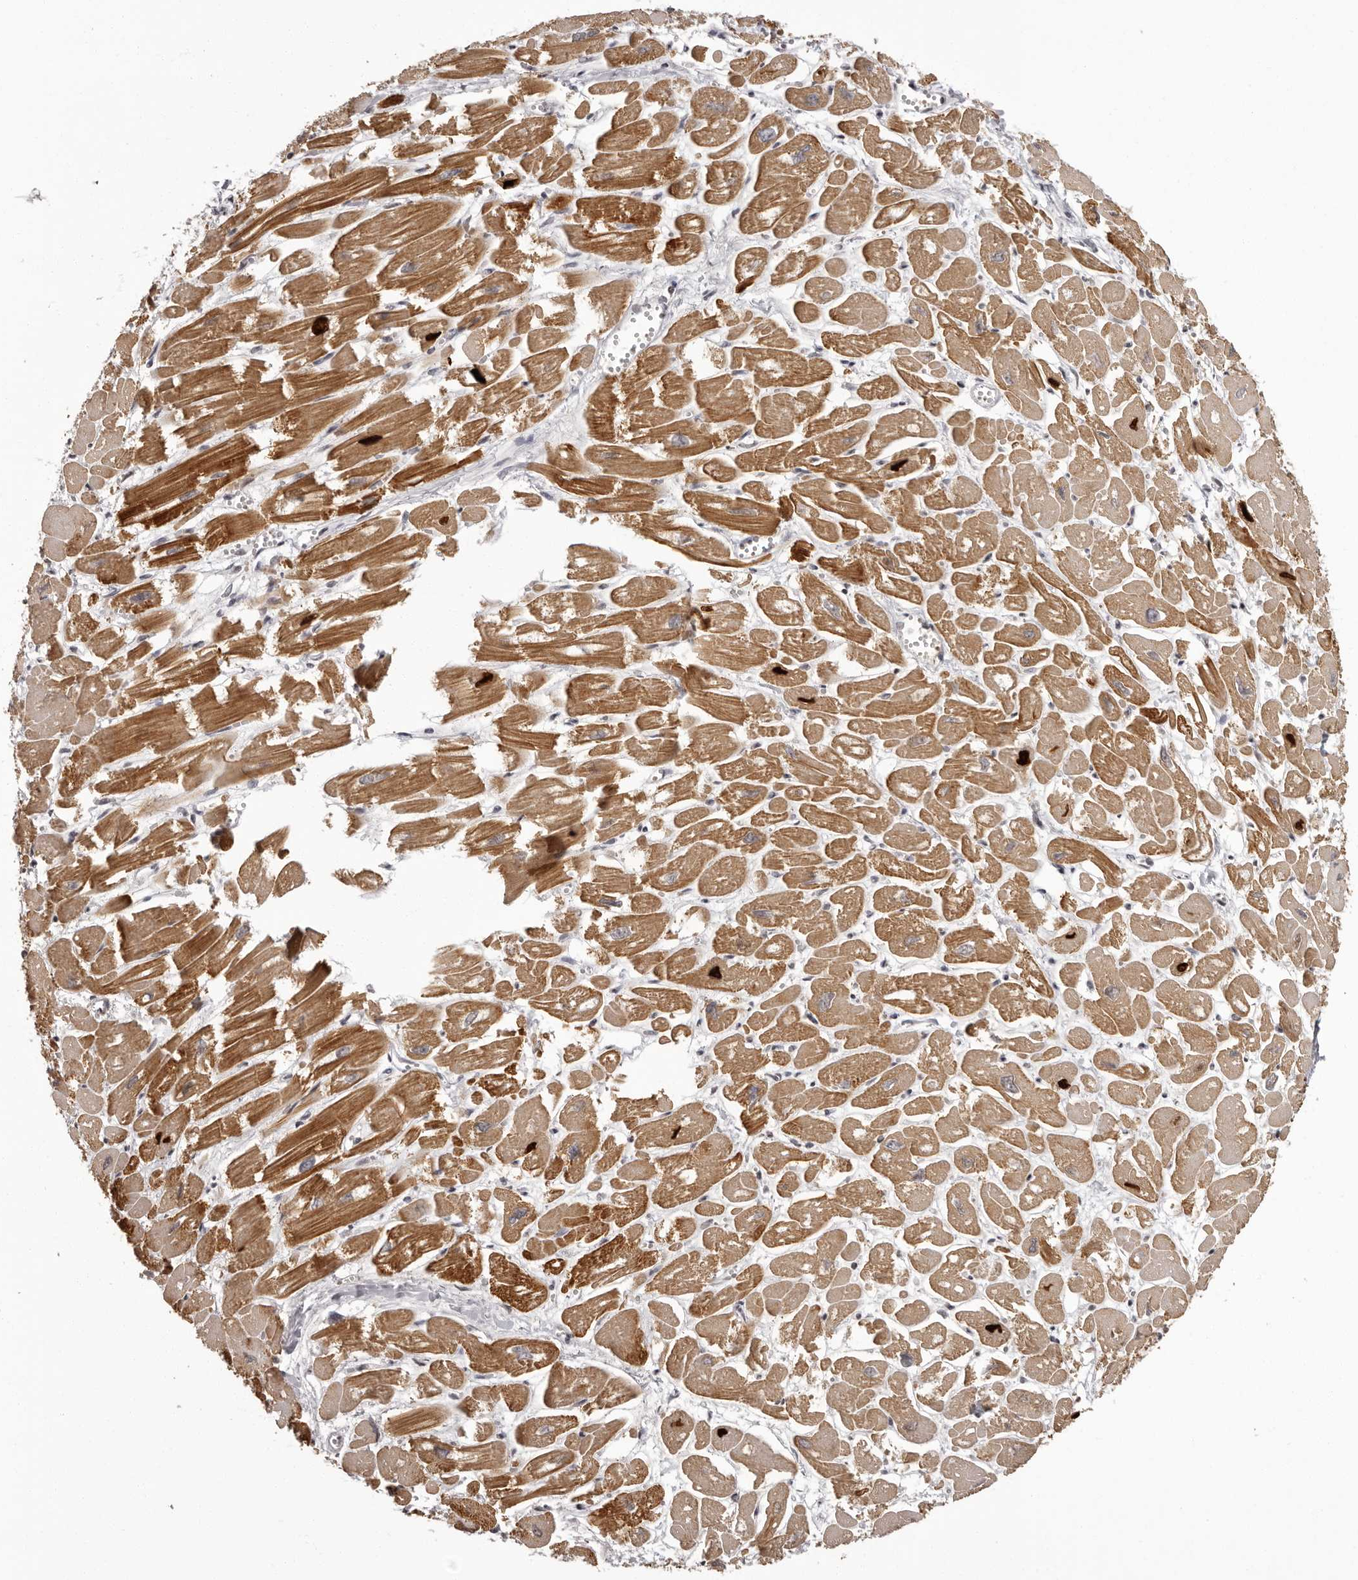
{"staining": {"intensity": "strong", "quantity": ">75%", "location": "cytoplasmic/membranous"}, "tissue": "heart muscle", "cell_type": "Cardiomyocytes", "image_type": "normal", "snomed": [{"axis": "morphology", "description": "Normal tissue, NOS"}, {"axis": "topography", "description": "Heart"}], "caption": "Immunohistochemistry histopathology image of normal heart muscle: human heart muscle stained using immunohistochemistry (IHC) reveals high levels of strong protein expression localized specifically in the cytoplasmic/membranous of cardiomyocytes, appearing as a cytoplasmic/membranous brown color.", "gene": "C8orf74", "patient": {"sex": "male", "age": 54}}